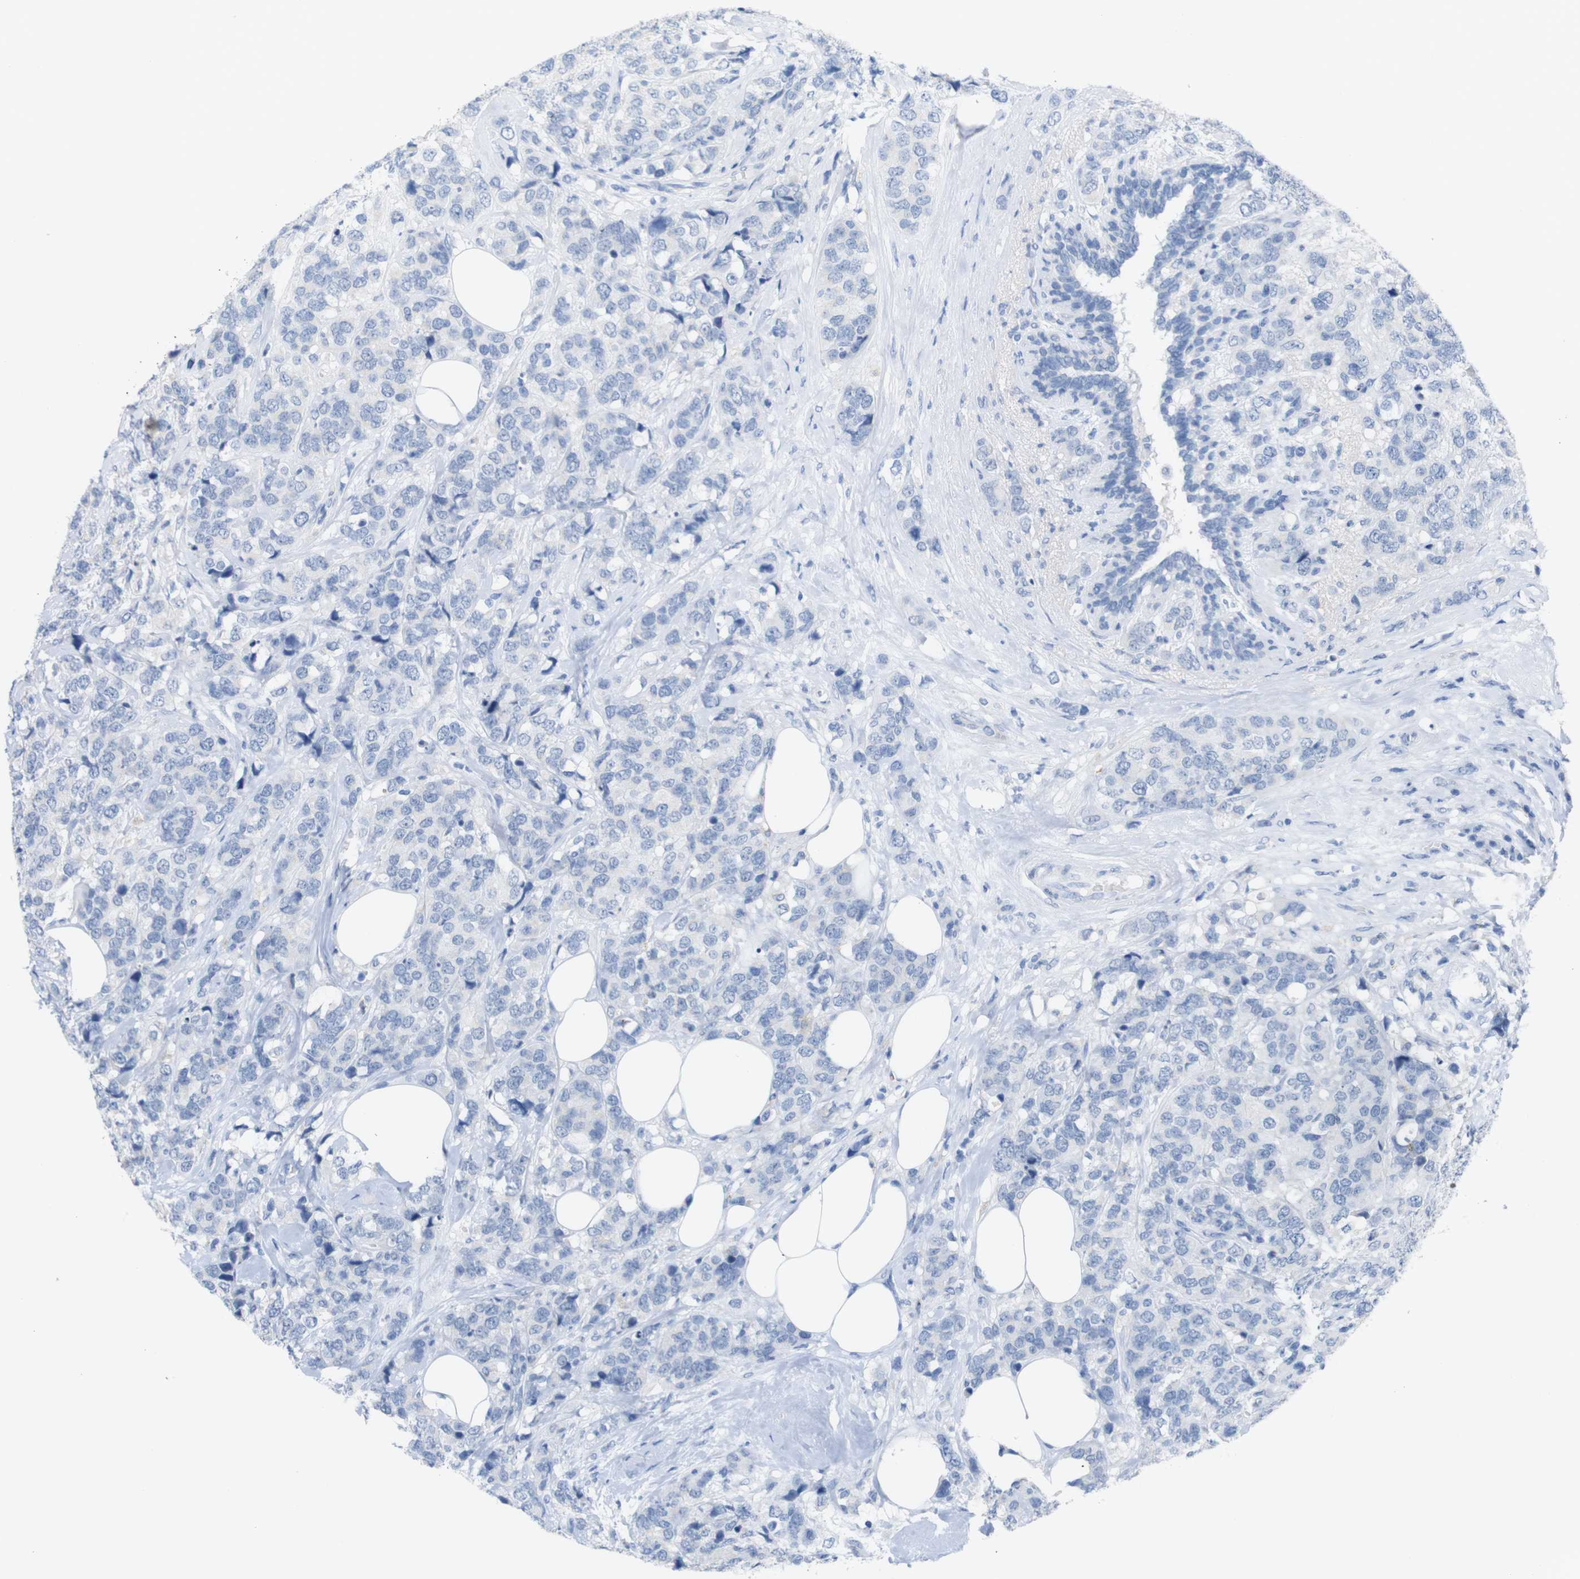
{"staining": {"intensity": "negative", "quantity": "none", "location": "none"}, "tissue": "breast cancer", "cell_type": "Tumor cells", "image_type": "cancer", "snomed": [{"axis": "morphology", "description": "Lobular carcinoma"}, {"axis": "topography", "description": "Breast"}], "caption": "This is an immunohistochemistry (IHC) histopathology image of breast cancer. There is no staining in tumor cells.", "gene": "LAG3", "patient": {"sex": "female", "age": 59}}